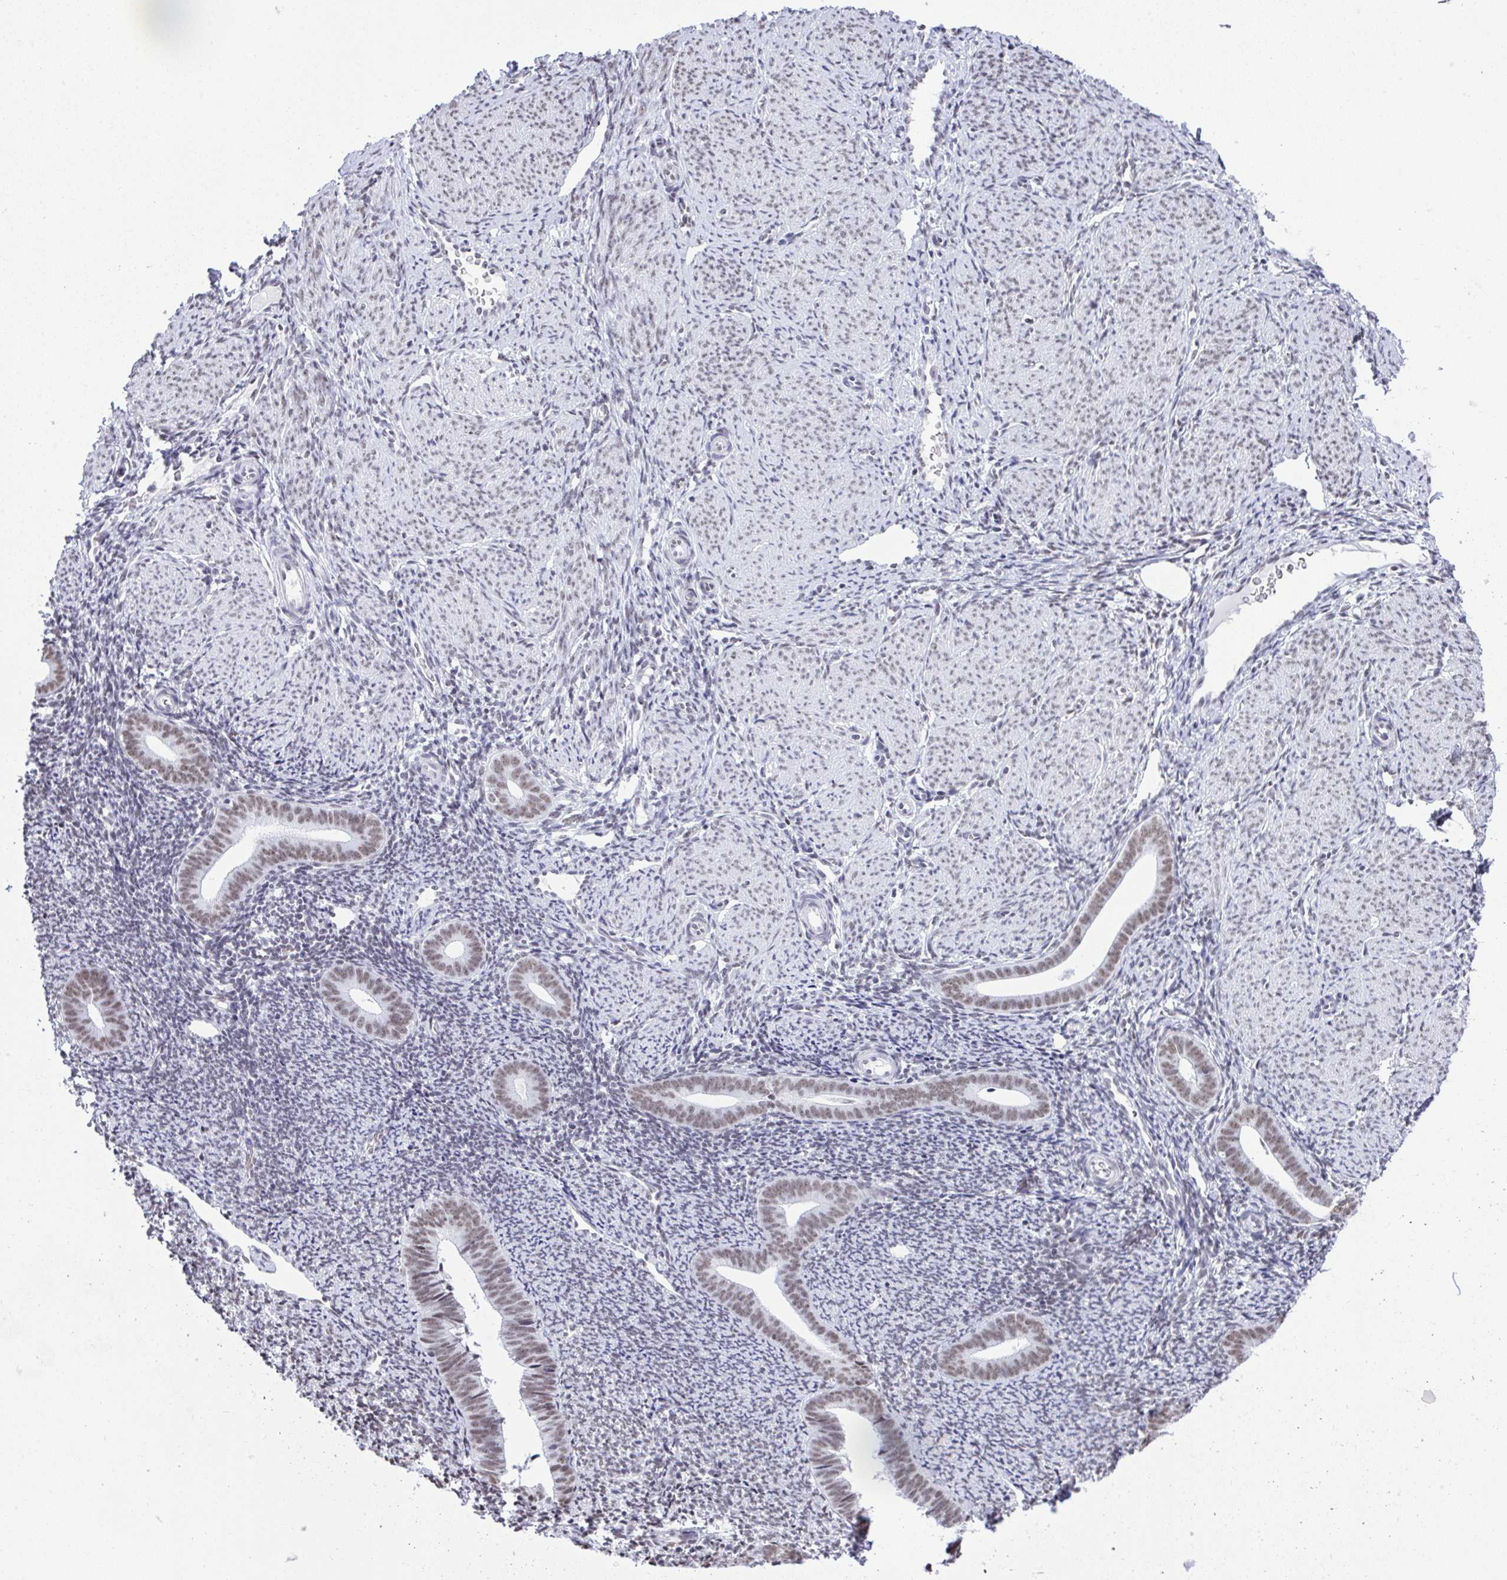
{"staining": {"intensity": "moderate", "quantity": "<25%", "location": "nuclear"}, "tissue": "endometrium", "cell_type": "Cells in endometrial stroma", "image_type": "normal", "snomed": [{"axis": "morphology", "description": "Normal tissue, NOS"}, {"axis": "topography", "description": "Endometrium"}], "caption": "Protein staining by IHC shows moderate nuclear expression in about <25% of cells in endometrial stroma in benign endometrium.", "gene": "DDX52", "patient": {"sex": "female", "age": 39}}